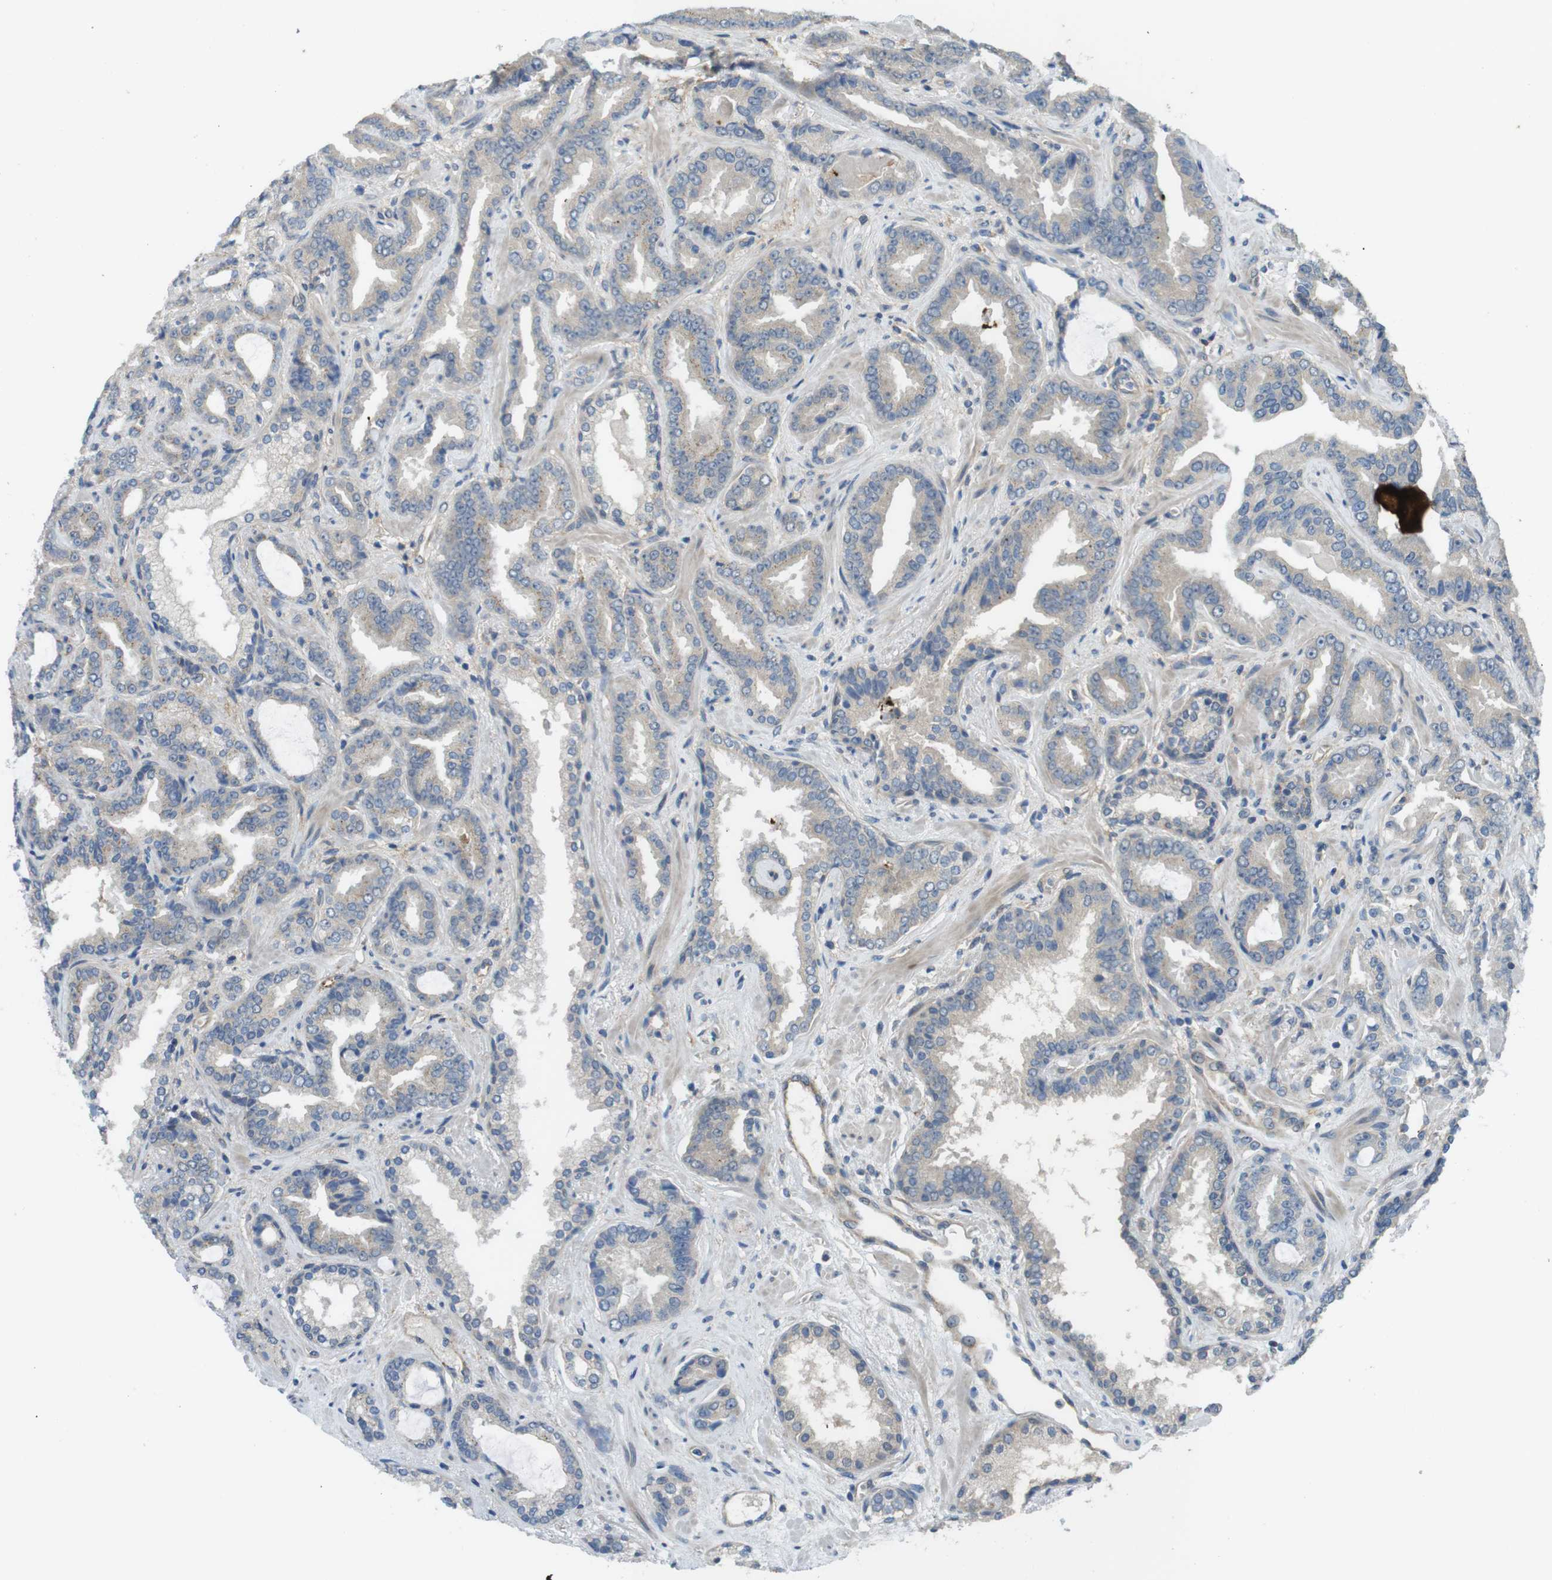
{"staining": {"intensity": "negative", "quantity": "none", "location": "none"}, "tissue": "prostate cancer", "cell_type": "Tumor cells", "image_type": "cancer", "snomed": [{"axis": "morphology", "description": "Adenocarcinoma, Low grade"}, {"axis": "topography", "description": "Prostate"}], "caption": "Image shows no significant protein expression in tumor cells of prostate adenocarcinoma (low-grade). The staining was performed using DAB to visualize the protein expression in brown, while the nuclei were stained in blue with hematoxylin (Magnification: 20x).", "gene": "ABHD15", "patient": {"sex": "male", "age": 60}}